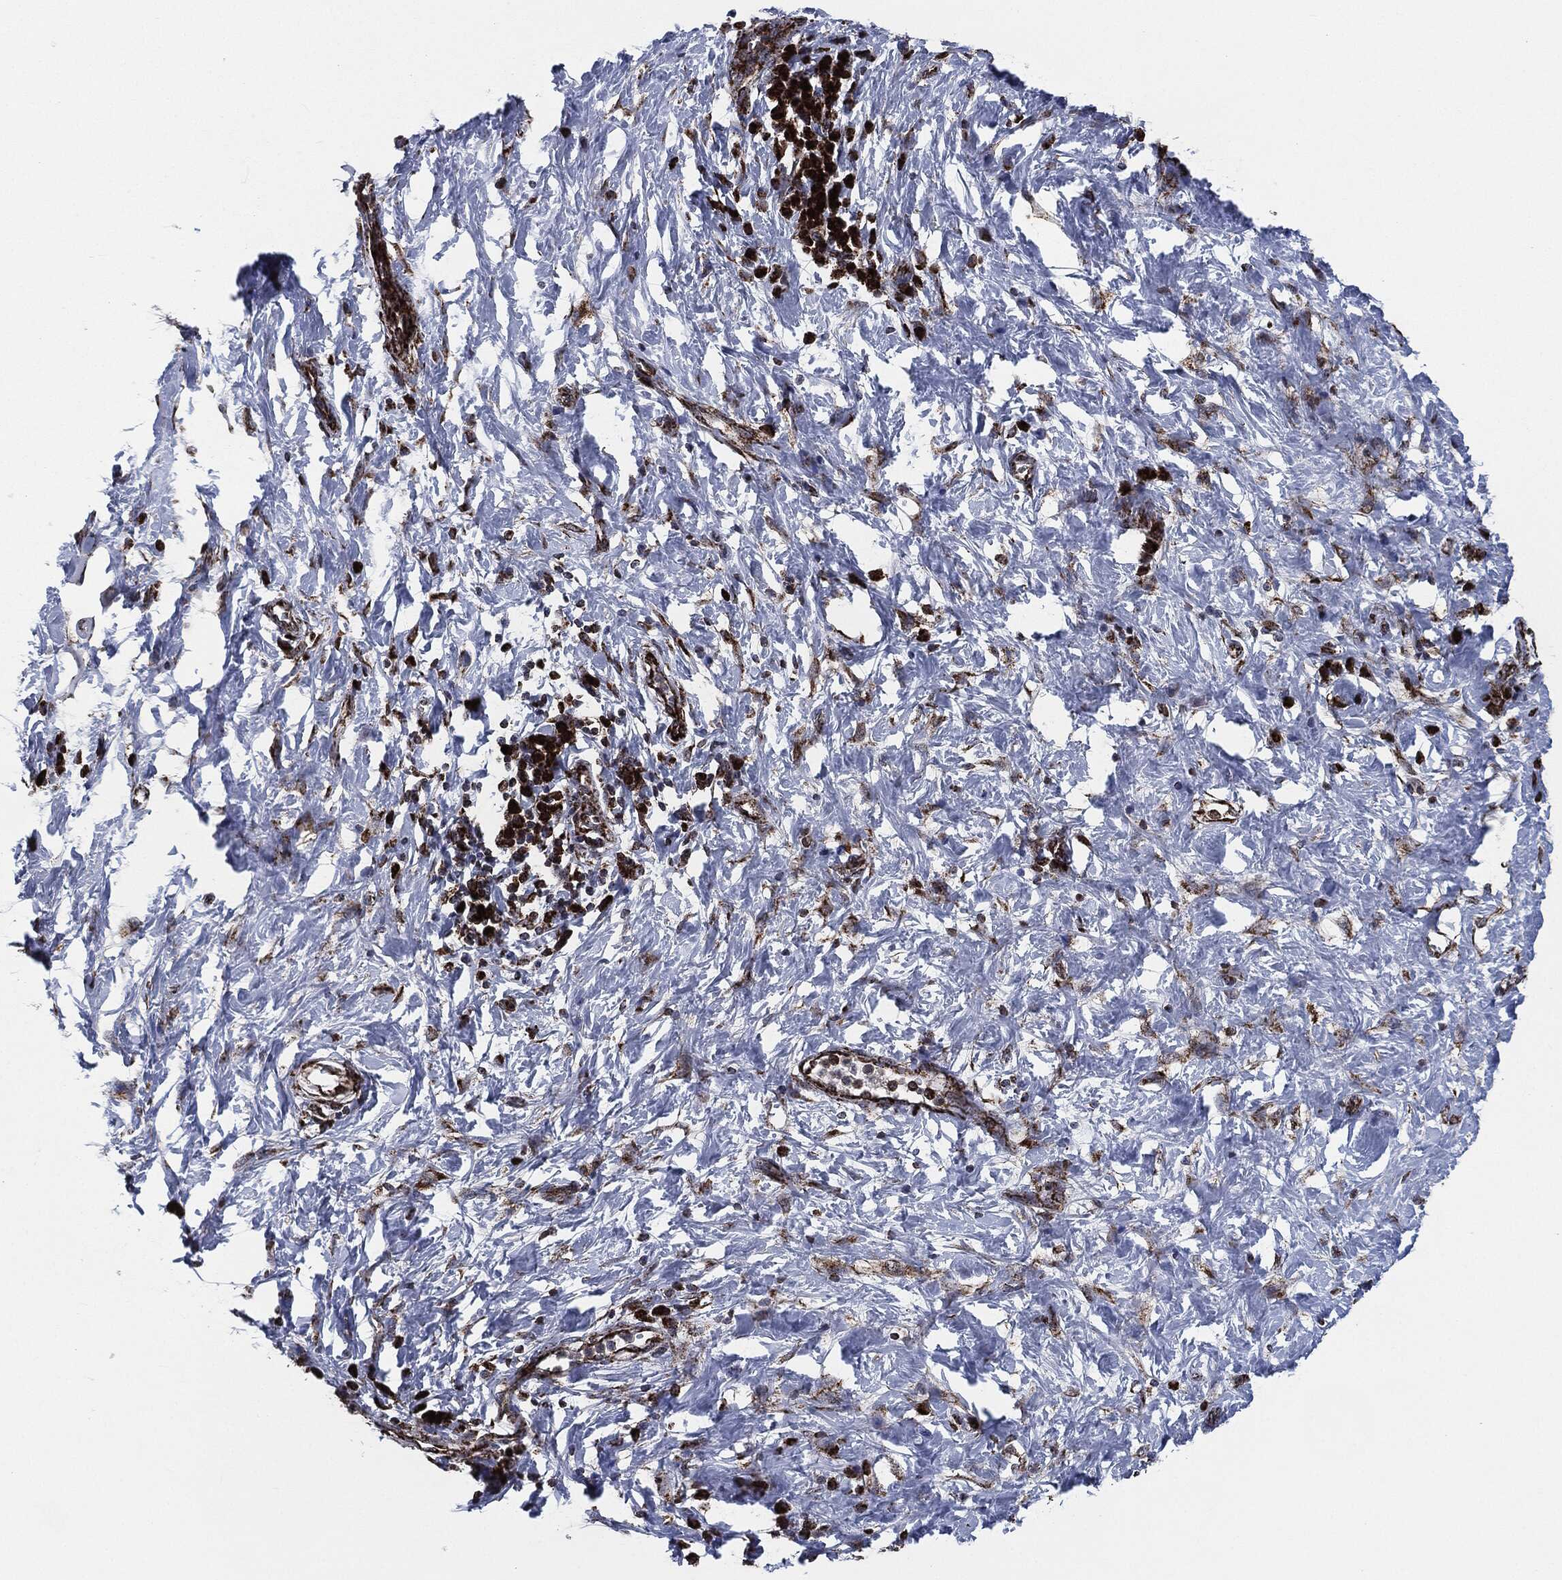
{"staining": {"intensity": "strong", "quantity": ">75%", "location": "cytoplasmic/membranous"}, "tissue": "stomach cancer", "cell_type": "Tumor cells", "image_type": "cancer", "snomed": [{"axis": "morphology", "description": "Normal tissue, NOS"}, {"axis": "morphology", "description": "Adenocarcinoma, NOS"}, {"axis": "topography", "description": "Stomach"}], "caption": "Immunohistochemical staining of stomach cancer (adenocarcinoma) displays high levels of strong cytoplasmic/membranous staining in approximately >75% of tumor cells.", "gene": "FH", "patient": {"sex": "female", "age": 64}}